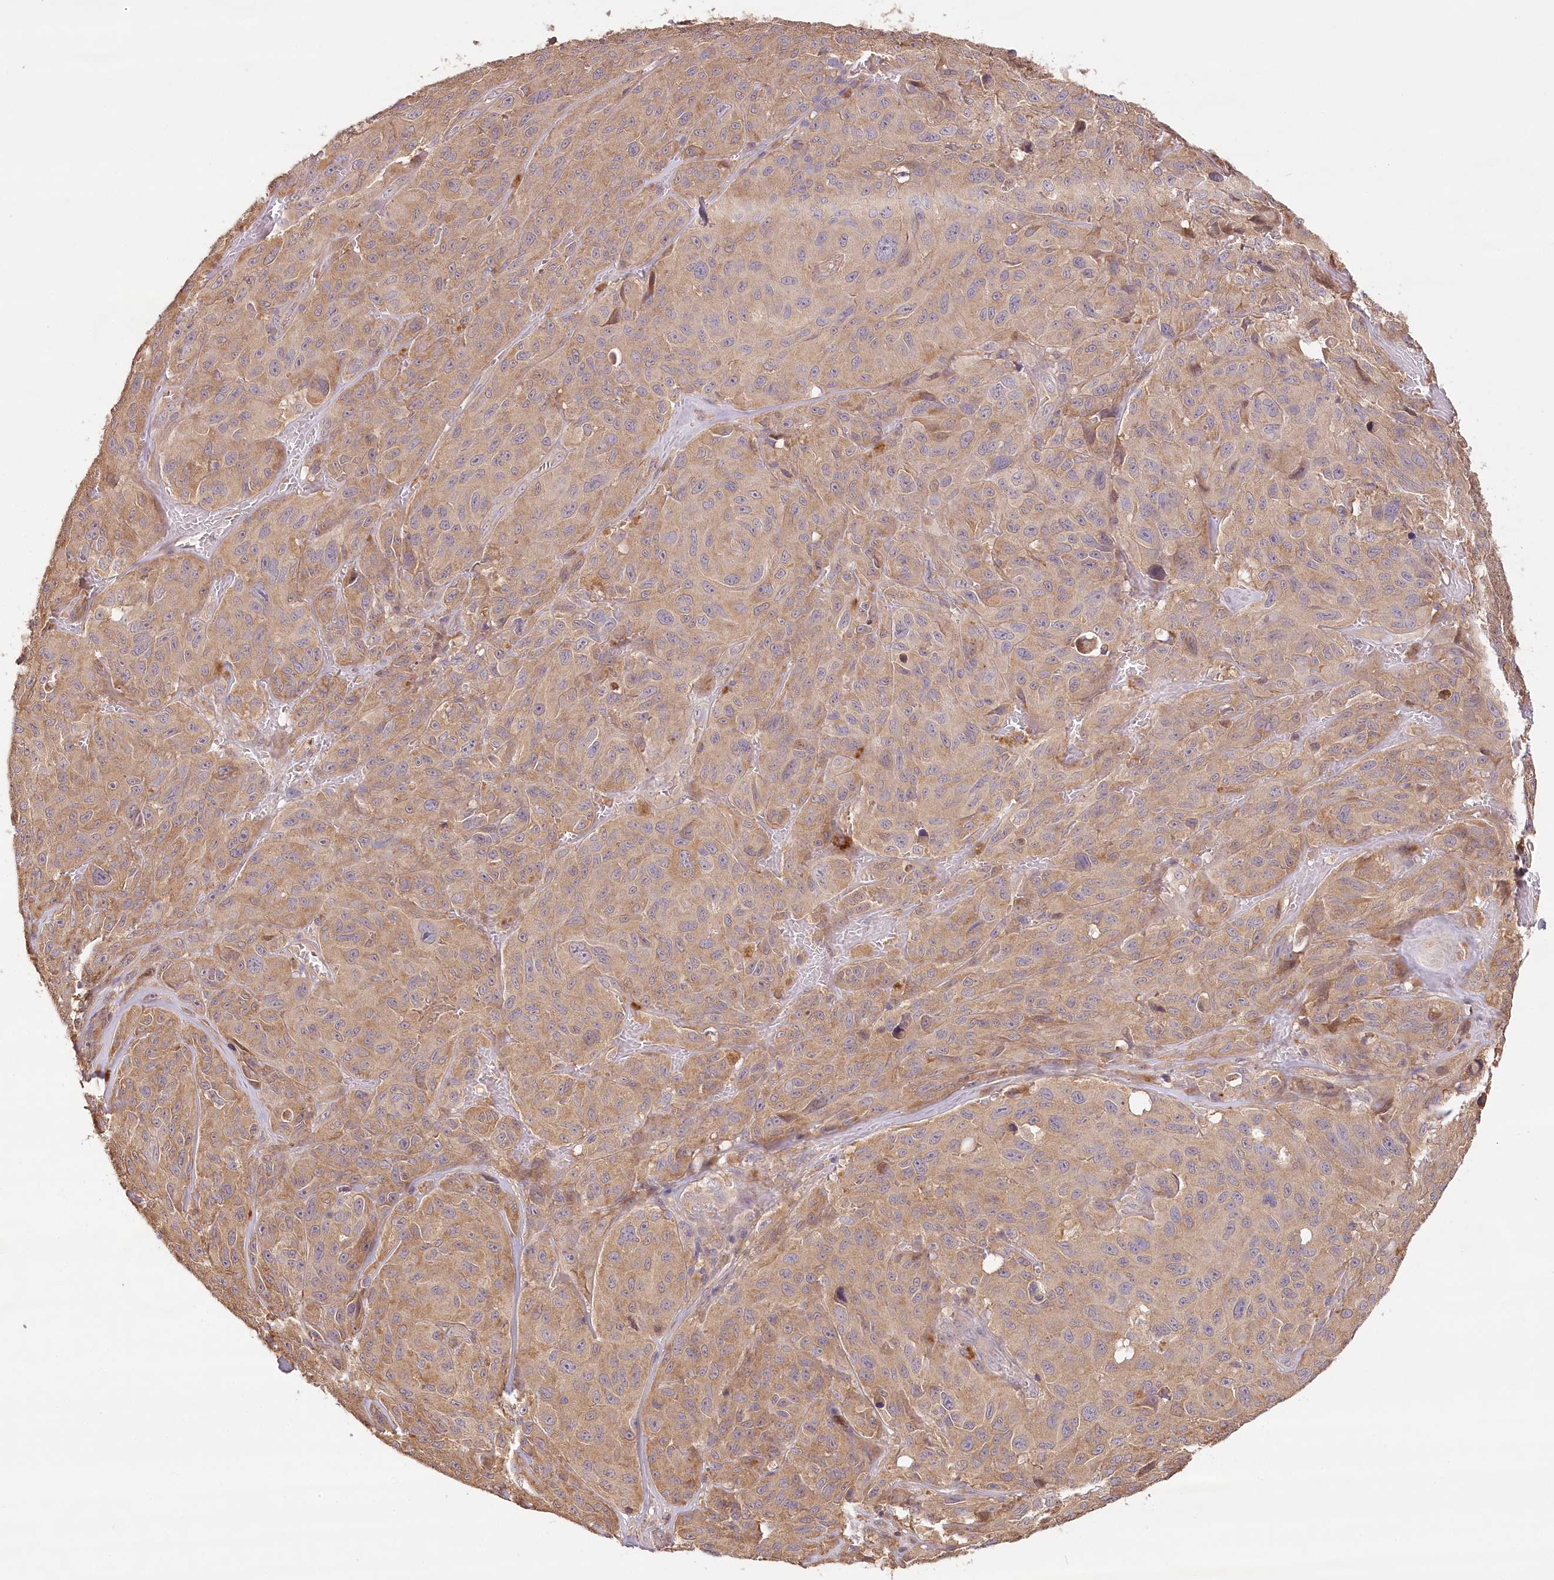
{"staining": {"intensity": "moderate", "quantity": ">75%", "location": "cytoplasmic/membranous"}, "tissue": "melanoma", "cell_type": "Tumor cells", "image_type": "cancer", "snomed": [{"axis": "morphology", "description": "Malignant melanoma, NOS"}, {"axis": "topography", "description": "Skin"}], "caption": "Melanoma tissue reveals moderate cytoplasmic/membranous positivity in approximately >75% of tumor cells", "gene": "LSS", "patient": {"sex": "male", "age": 66}}